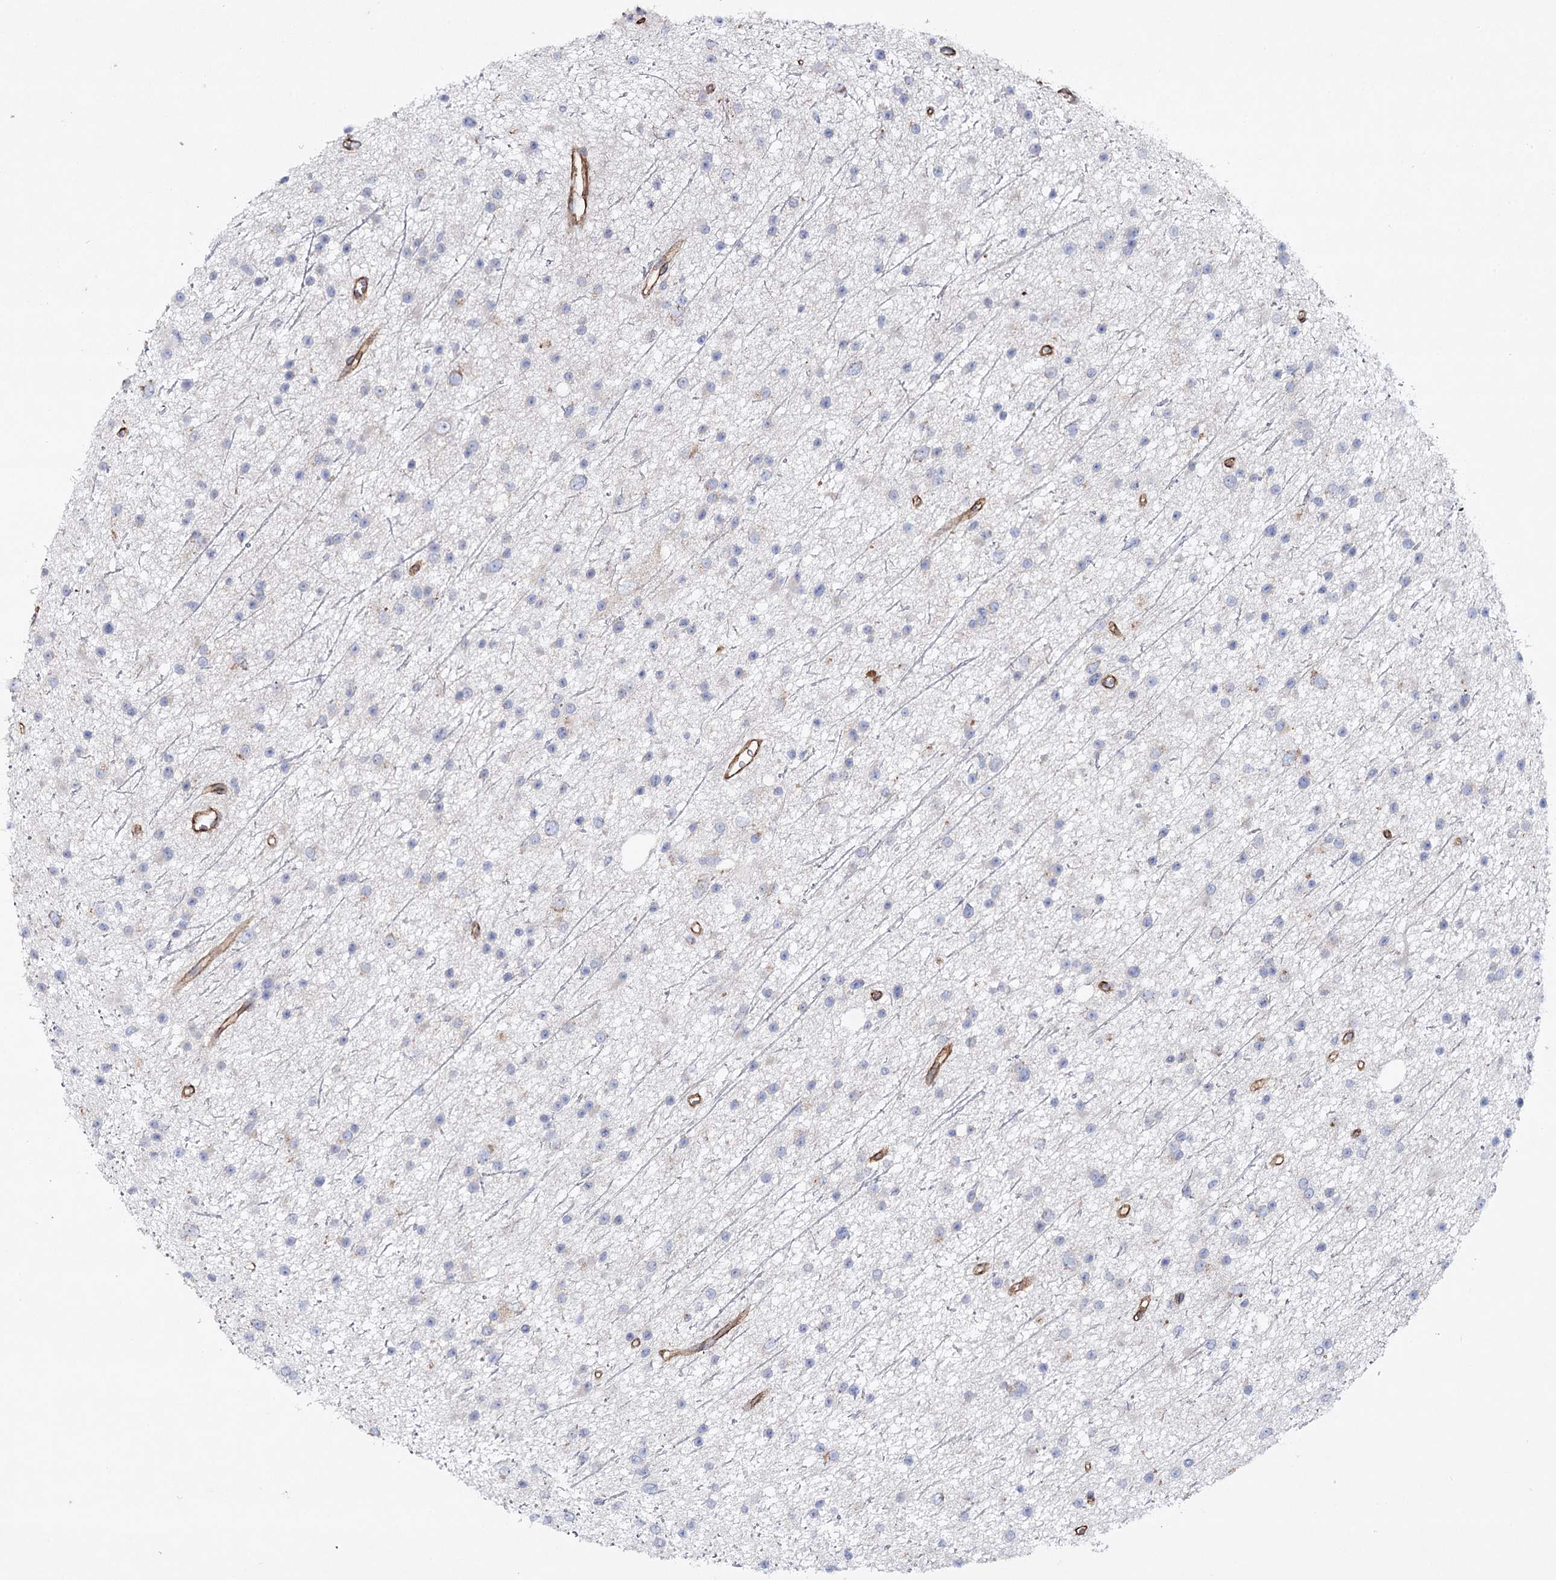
{"staining": {"intensity": "negative", "quantity": "none", "location": "none"}, "tissue": "glioma", "cell_type": "Tumor cells", "image_type": "cancer", "snomed": [{"axis": "morphology", "description": "Glioma, malignant, Low grade"}, {"axis": "topography", "description": "Cerebral cortex"}], "caption": "Glioma was stained to show a protein in brown. There is no significant staining in tumor cells. (DAB (3,3'-diaminobenzidine) immunohistochemistry (IHC), high magnification).", "gene": "TMEM164", "patient": {"sex": "female", "age": 39}}